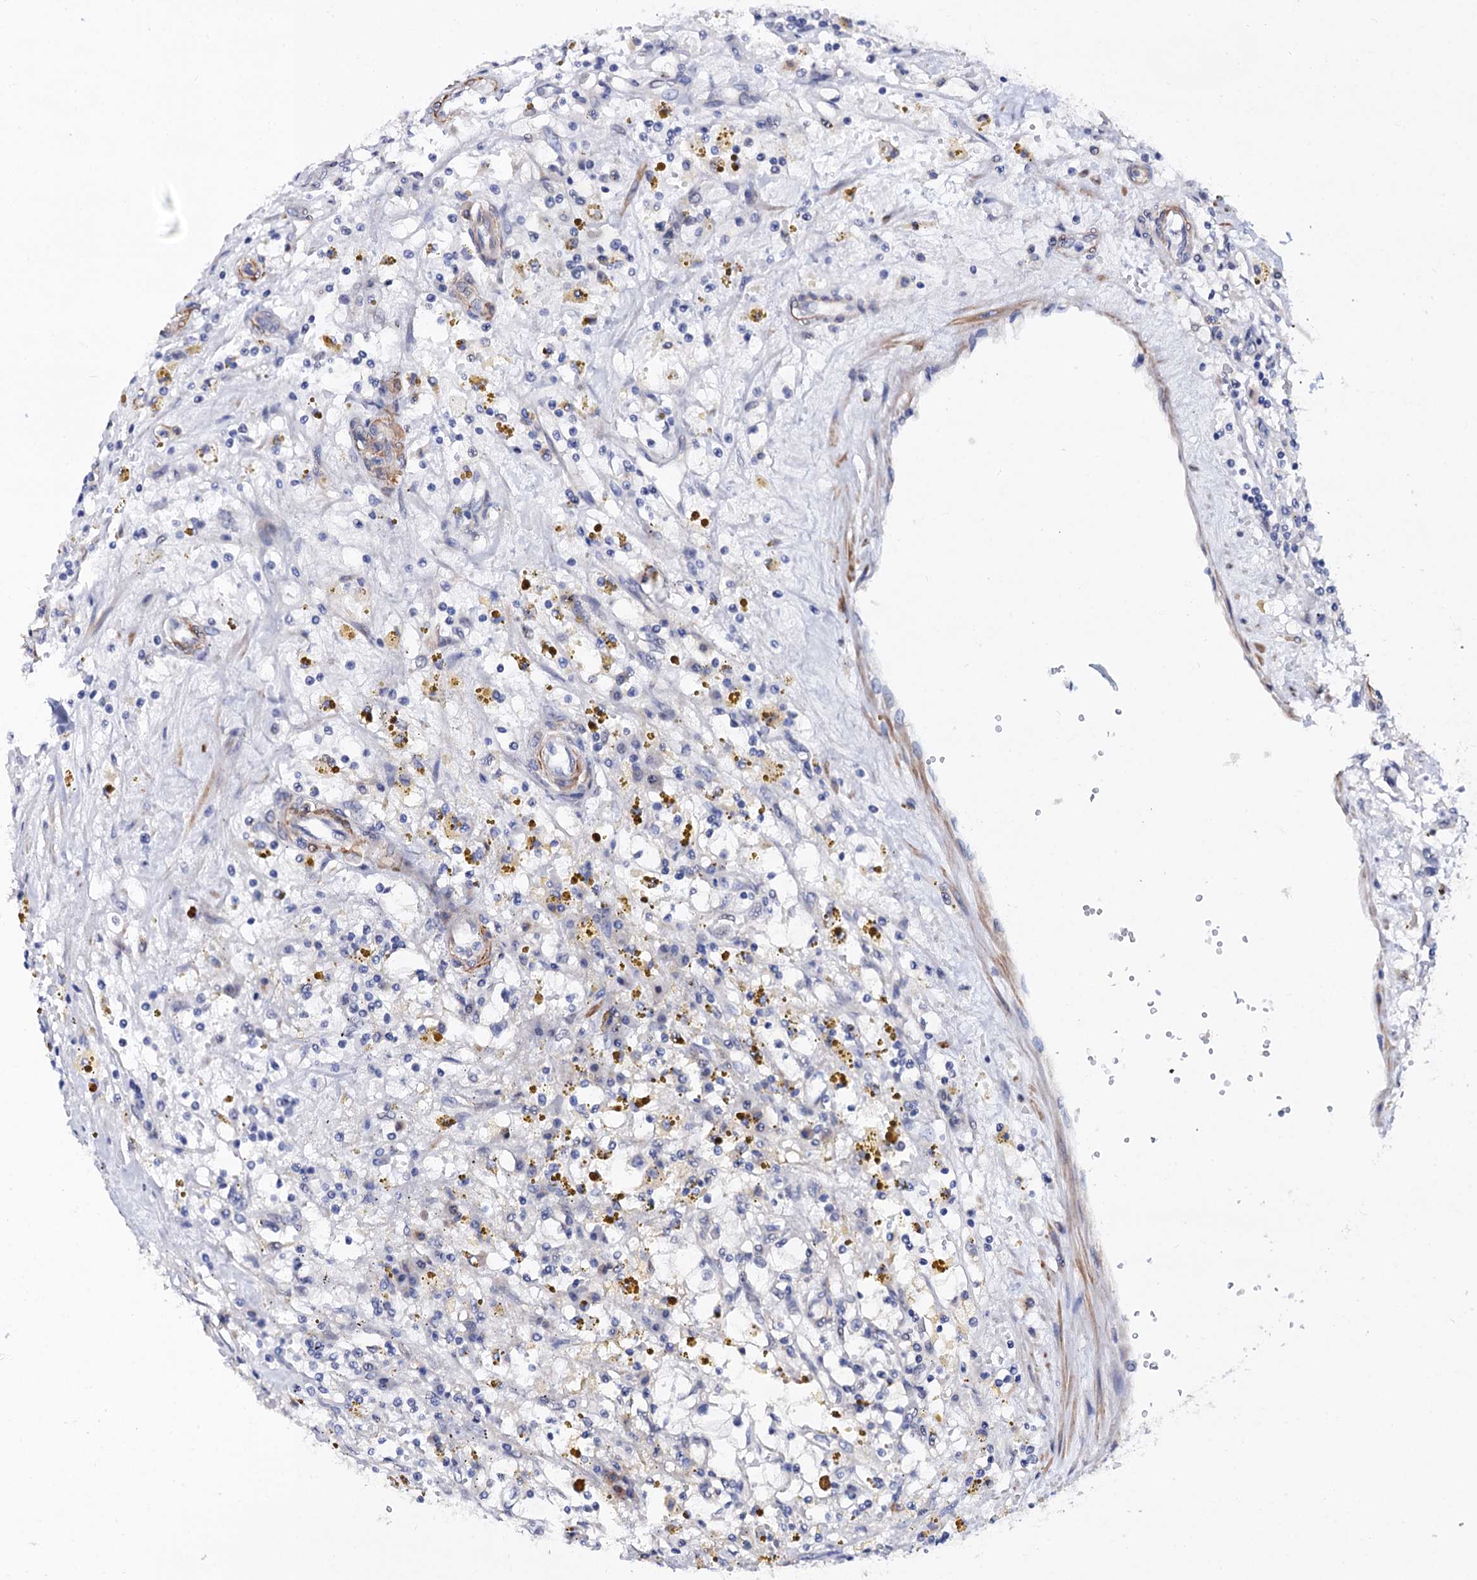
{"staining": {"intensity": "negative", "quantity": "none", "location": "none"}, "tissue": "renal cancer", "cell_type": "Tumor cells", "image_type": "cancer", "snomed": [{"axis": "morphology", "description": "Adenocarcinoma, NOS"}, {"axis": "topography", "description": "Kidney"}], "caption": "Immunohistochemistry of human renal cancer reveals no expression in tumor cells.", "gene": "ZDHHC18", "patient": {"sex": "male", "age": 56}}